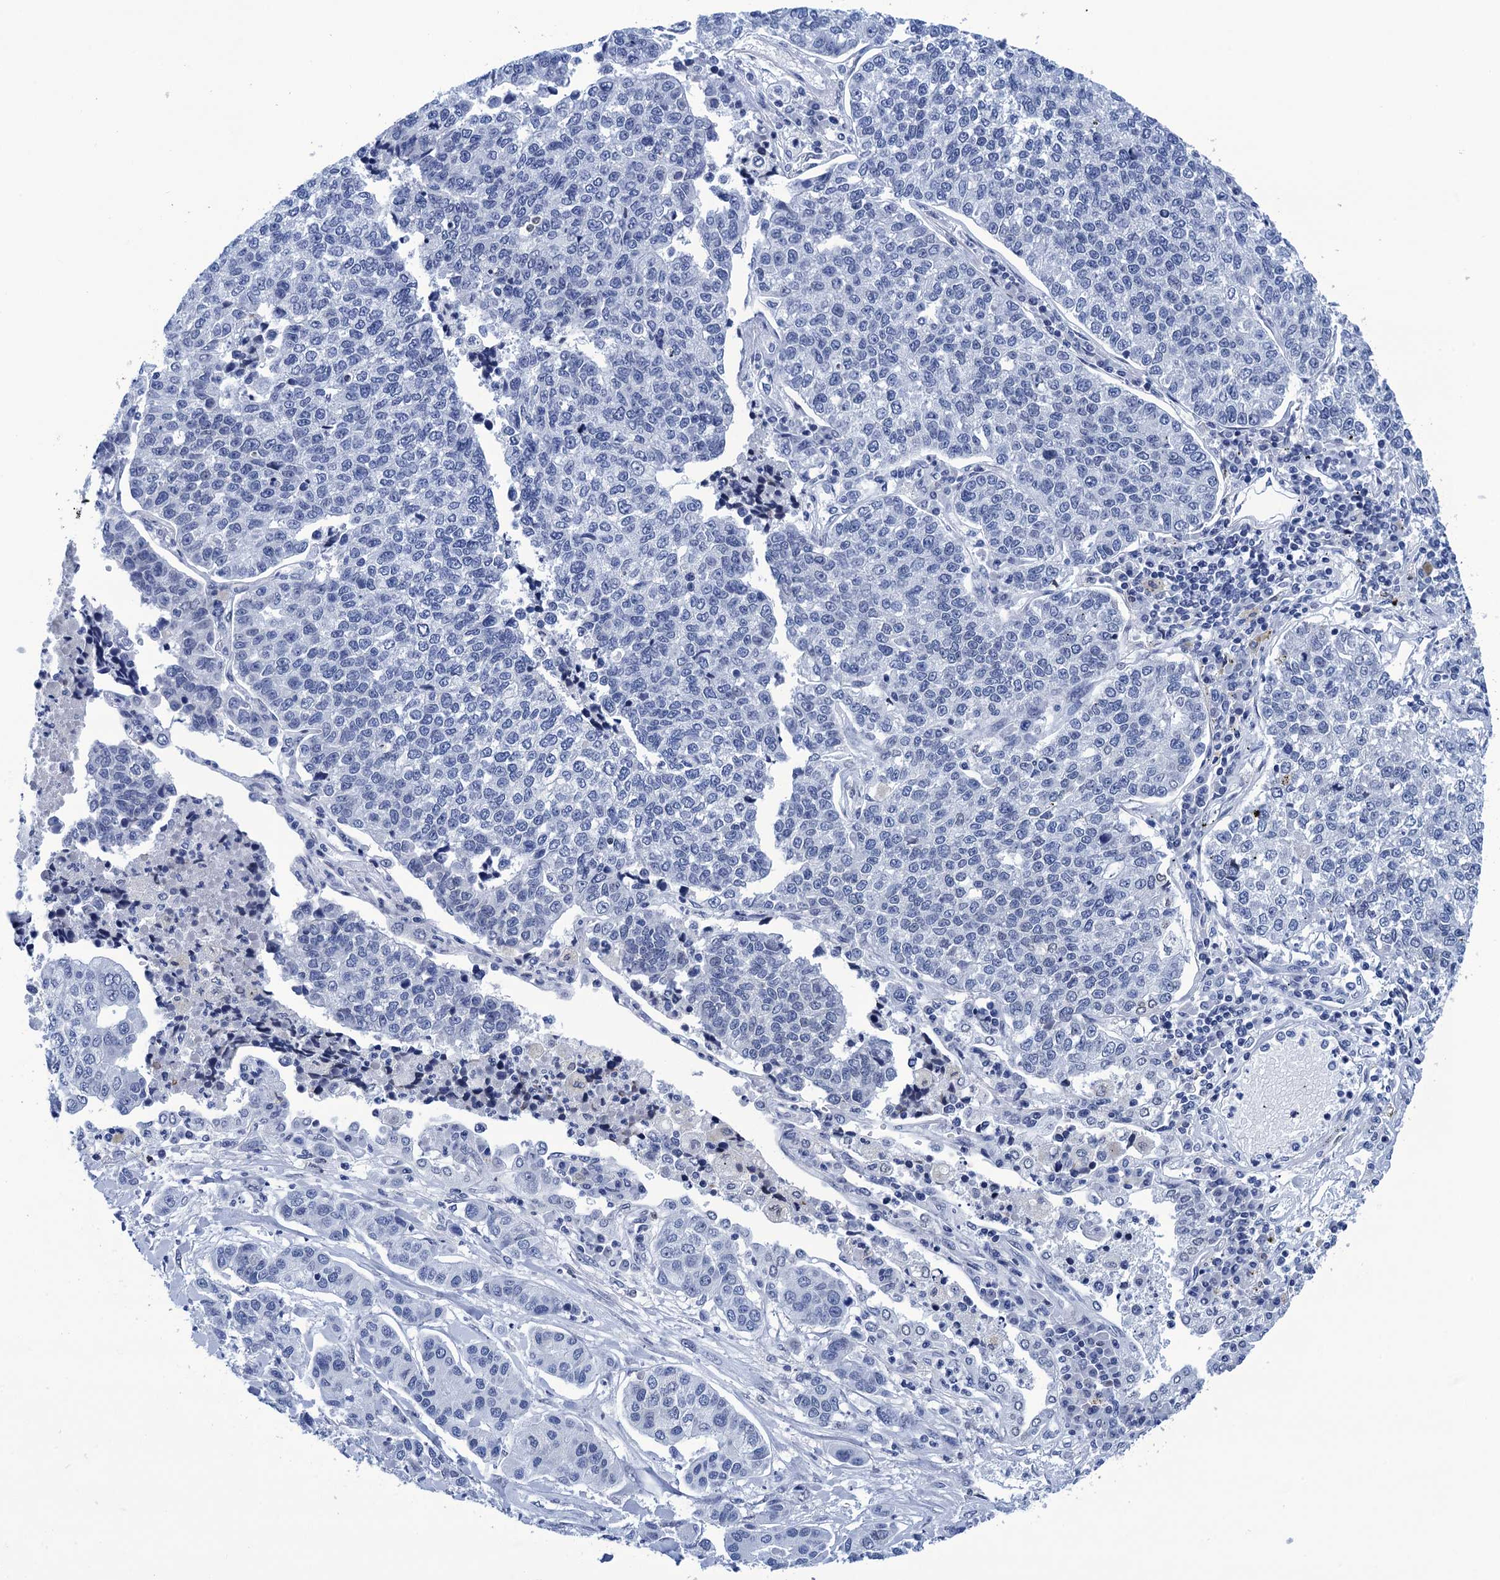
{"staining": {"intensity": "negative", "quantity": "none", "location": "none"}, "tissue": "lung cancer", "cell_type": "Tumor cells", "image_type": "cancer", "snomed": [{"axis": "morphology", "description": "Adenocarcinoma, NOS"}, {"axis": "topography", "description": "Lung"}], "caption": "Immunohistochemical staining of human adenocarcinoma (lung) shows no significant expression in tumor cells.", "gene": "METTL25", "patient": {"sex": "male", "age": 49}}